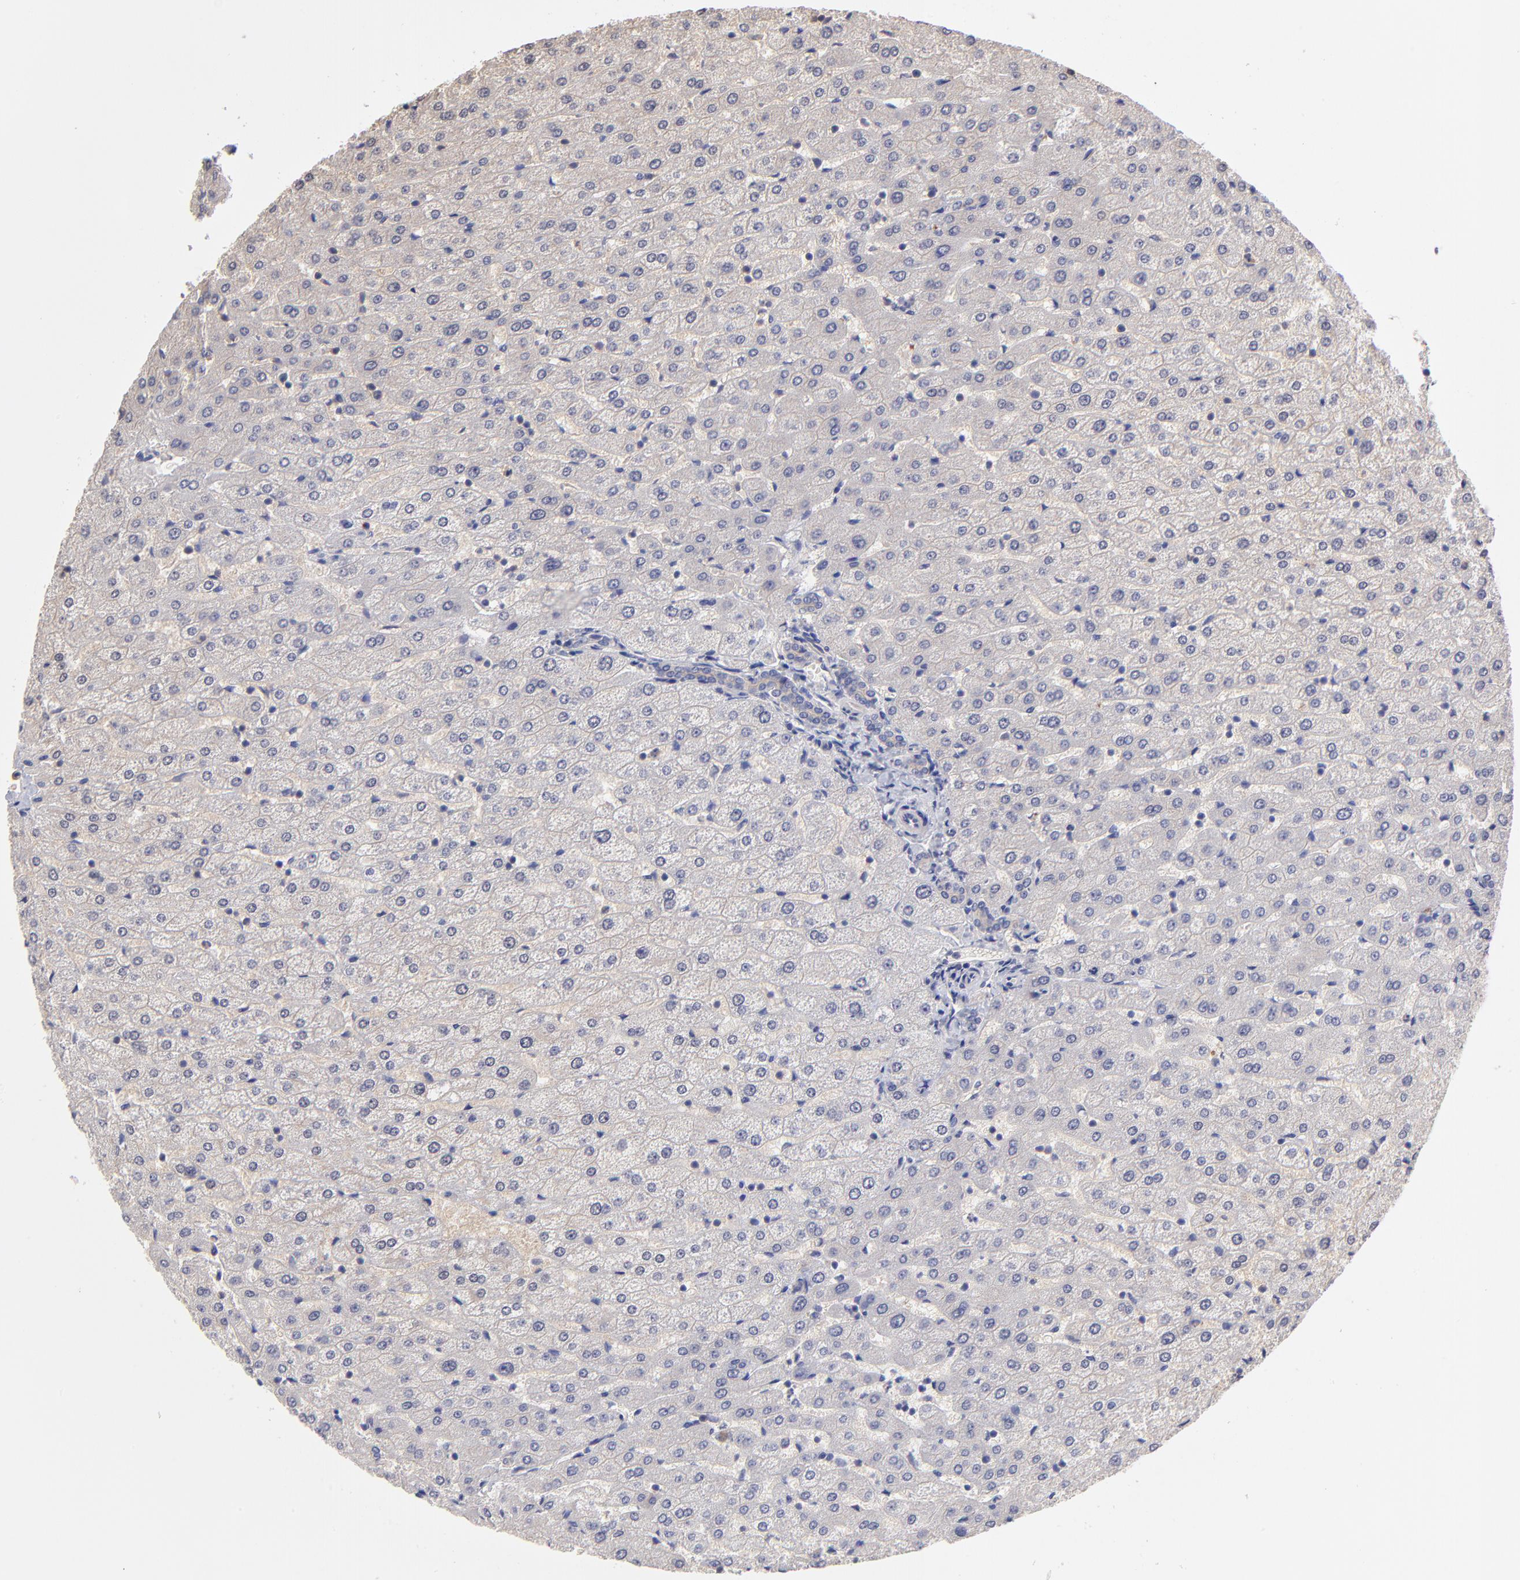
{"staining": {"intensity": "negative", "quantity": "none", "location": "none"}, "tissue": "liver", "cell_type": "Cholangiocytes", "image_type": "normal", "snomed": [{"axis": "morphology", "description": "Normal tissue, NOS"}, {"axis": "morphology", "description": "Fibrosis, NOS"}, {"axis": "topography", "description": "Liver"}], "caption": "Protein analysis of normal liver displays no significant staining in cholangiocytes.", "gene": "ASB7", "patient": {"sex": "female", "age": 29}}